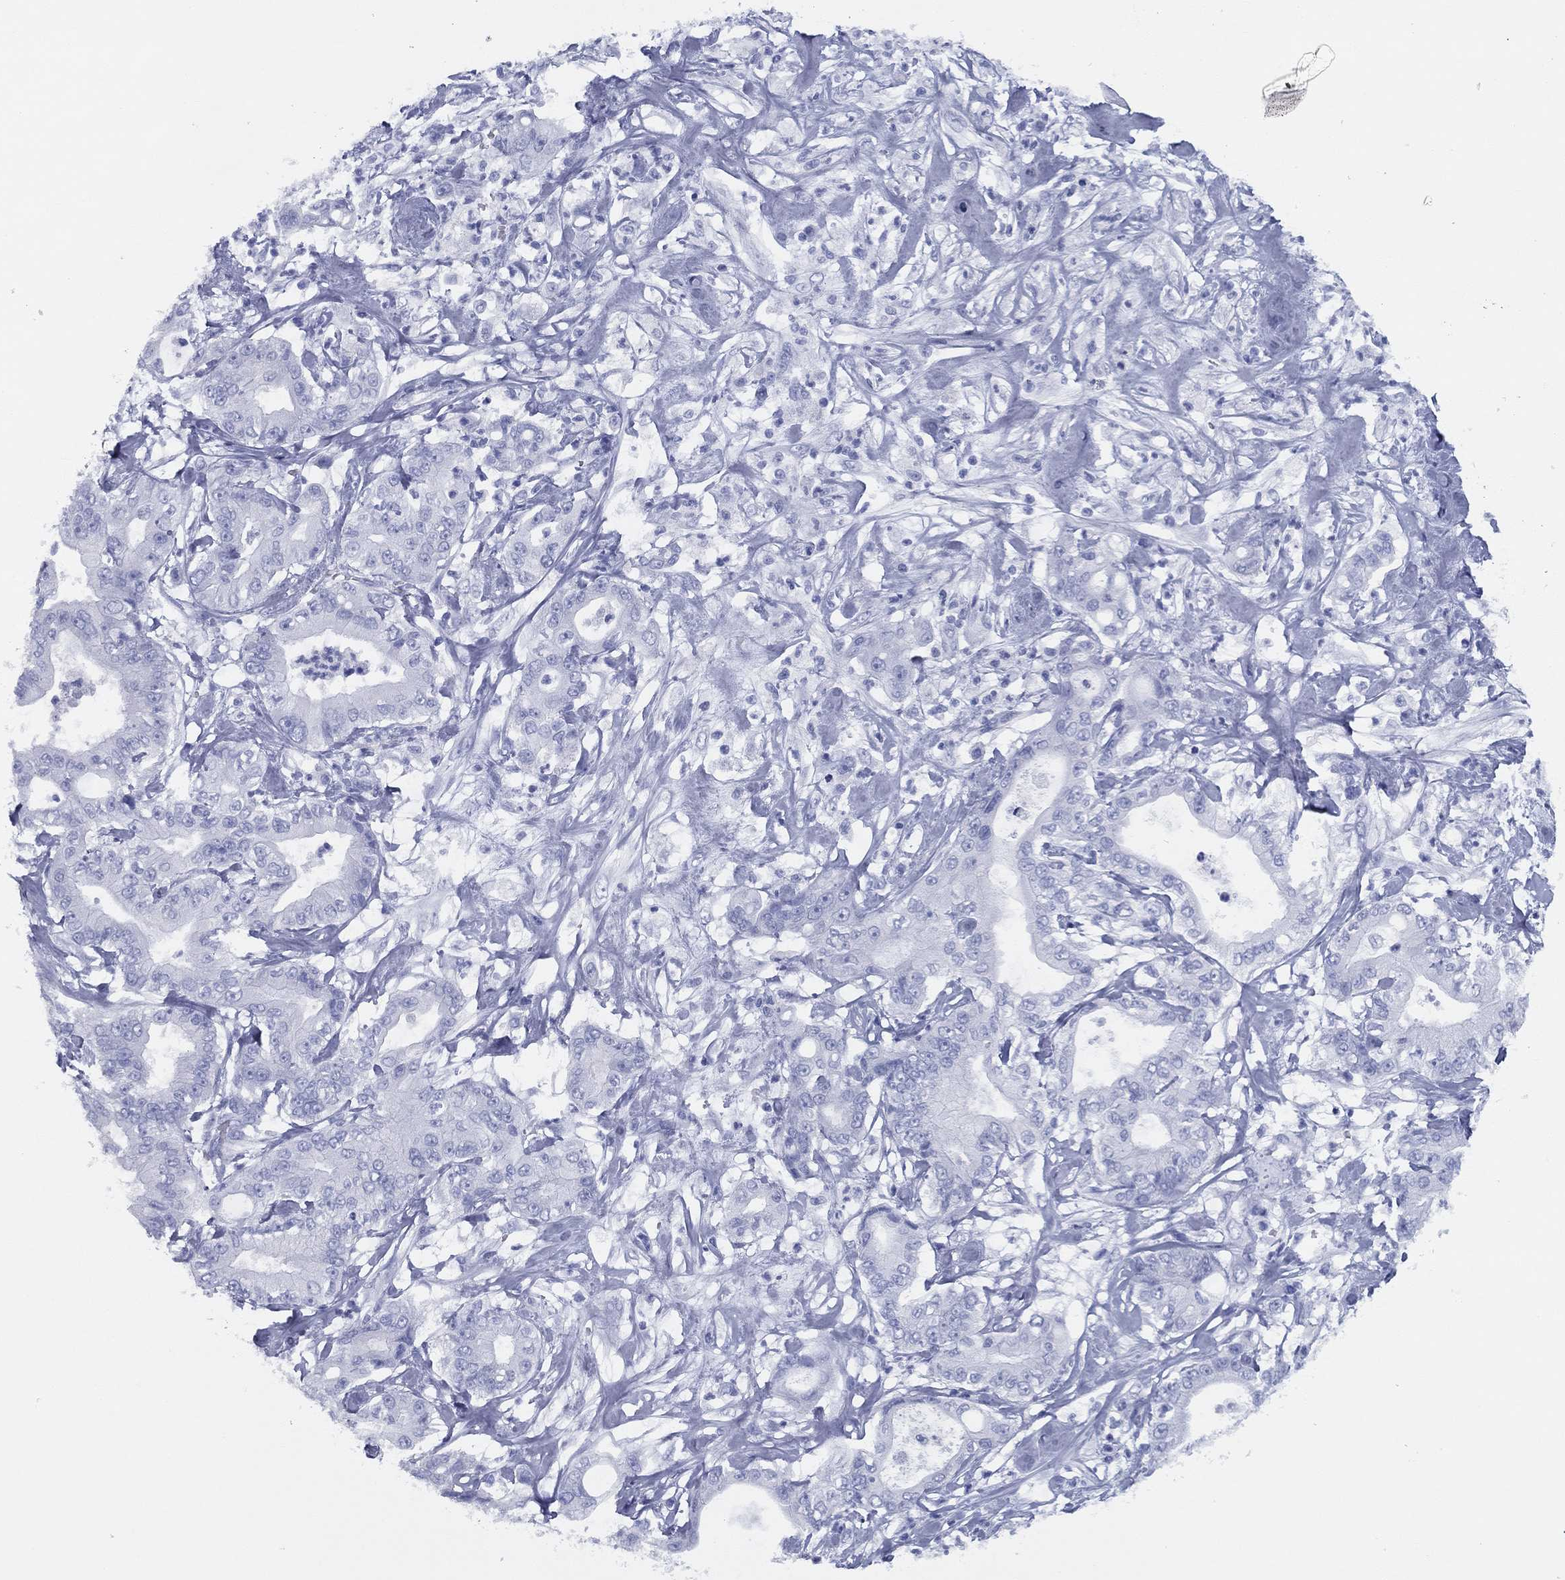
{"staining": {"intensity": "negative", "quantity": "none", "location": "none"}, "tissue": "pancreatic cancer", "cell_type": "Tumor cells", "image_type": "cancer", "snomed": [{"axis": "morphology", "description": "Adenocarcinoma, NOS"}, {"axis": "topography", "description": "Pancreas"}], "caption": "Immunohistochemistry (IHC) of adenocarcinoma (pancreatic) exhibits no positivity in tumor cells. (Brightfield microscopy of DAB (3,3'-diaminobenzidine) immunohistochemistry at high magnification).", "gene": "TMEM252", "patient": {"sex": "male", "age": 71}}